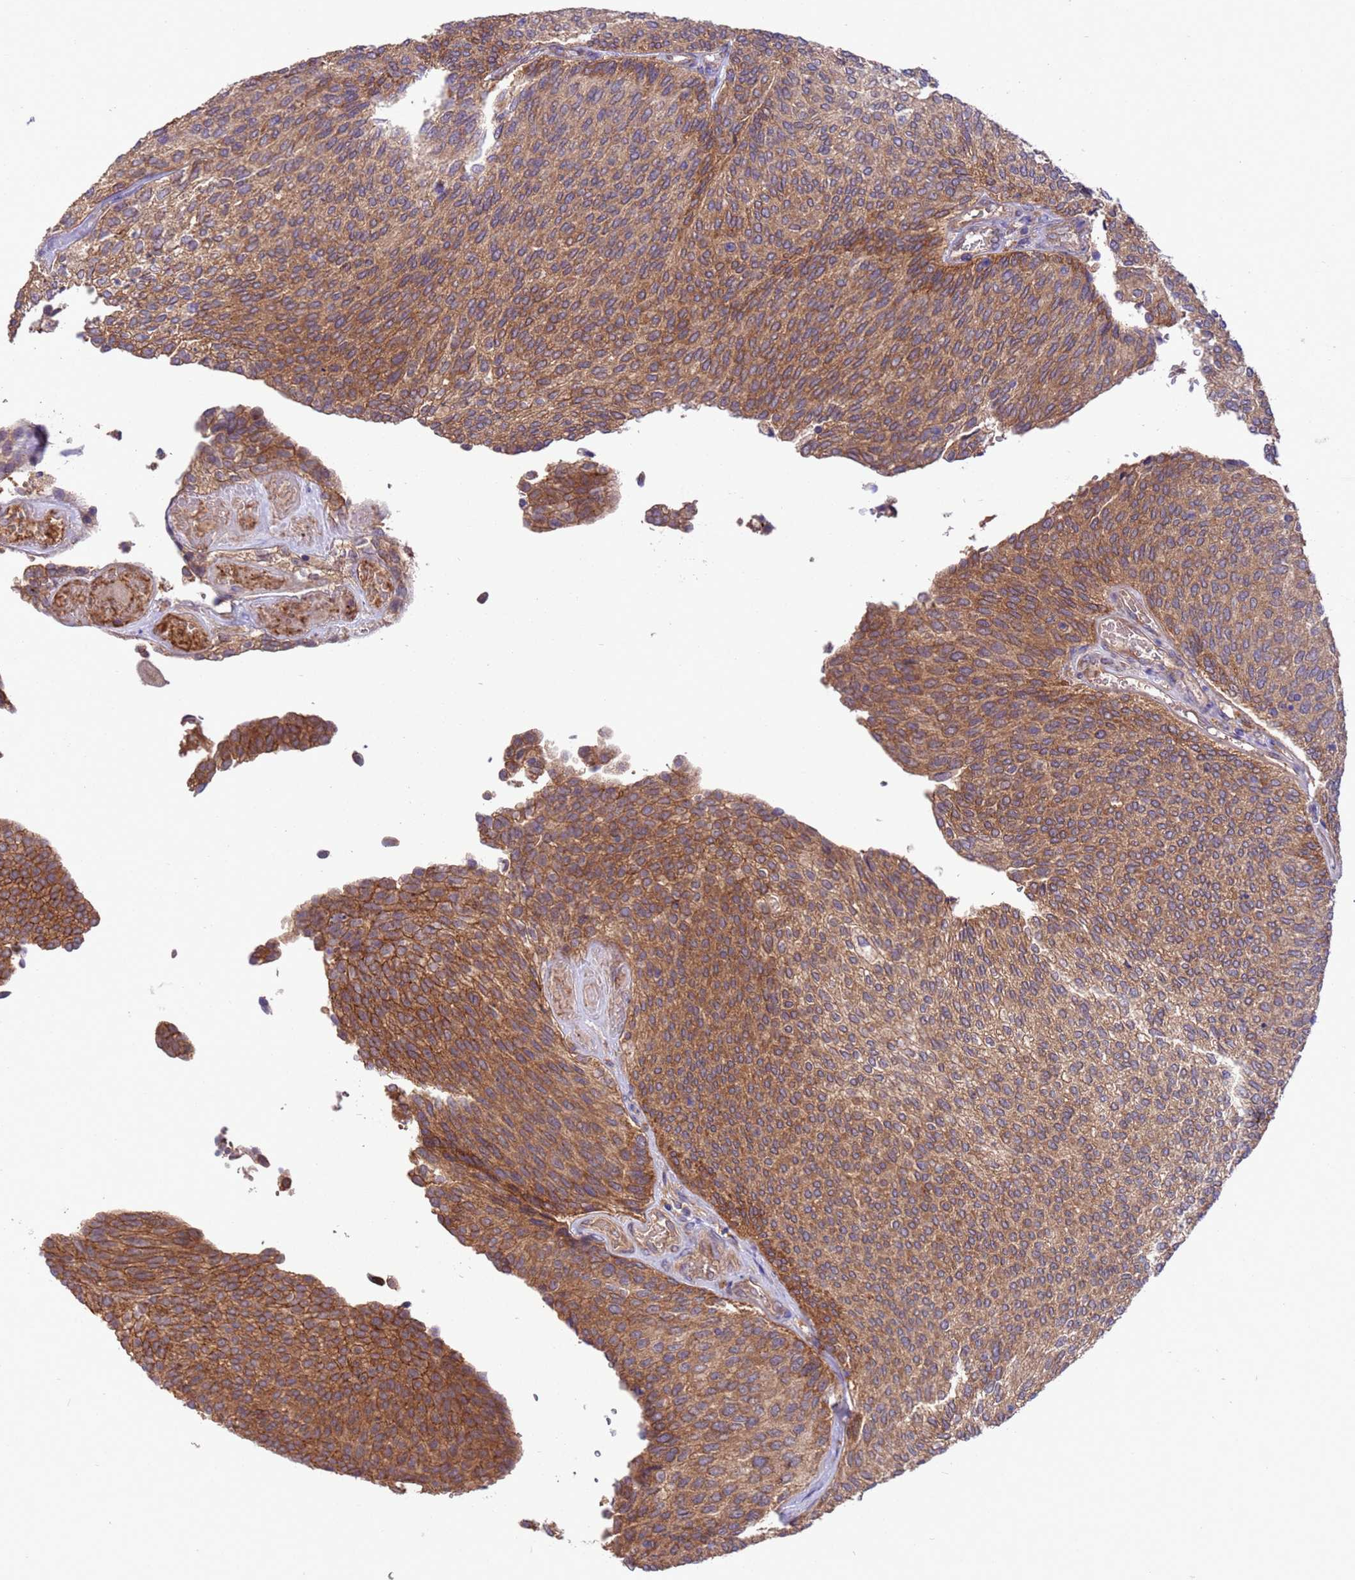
{"staining": {"intensity": "moderate", "quantity": "25%-75%", "location": "cytoplasmic/membranous"}, "tissue": "urothelial cancer", "cell_type": "Tumor cells", "image_type": "cancer", "snomed": [{"axis": "morphology", "description": "Urothelial carcinoma, Low grade"}, {"axis": "topography", "description": "Urinary bladder"}], "caption": "Protein expression by immunohistochemistry shows moderate cytoplasmic/membranous expression in about 25%-75% of tumor cells in low-grade urothelial carcinoma. (DAB = brown stain, brightfield microscopy at high magnification).", "gene": "ARHGAP12", "patient": {"sex": "female", "age": 79}}